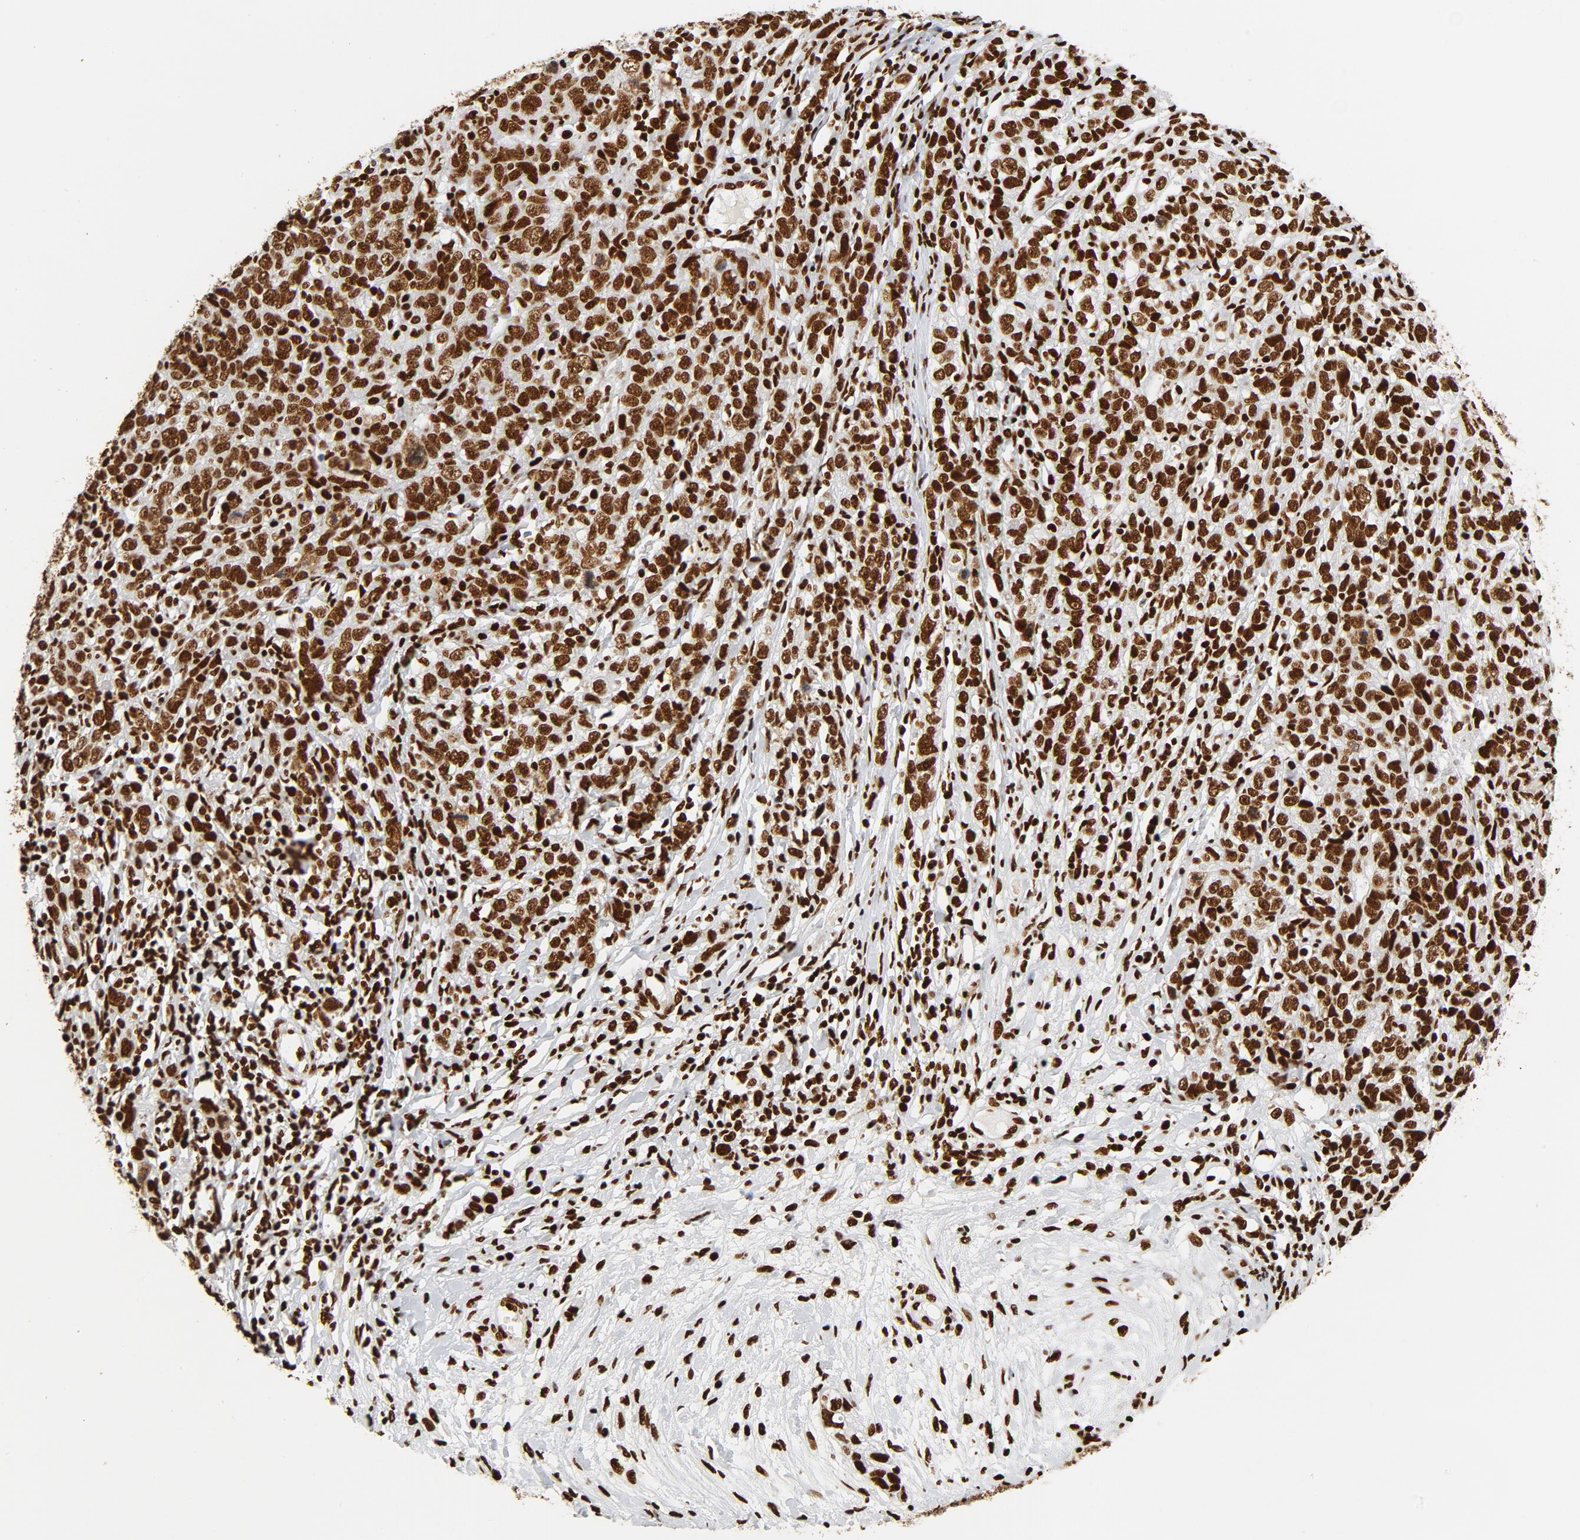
{"staining": {"intensity": "strong", "quantity": ">75%", "location": "cytoplasmic/membranous,nuclear"}, "tissue": "ovarian cancer", "cell_type": "Tumor cells", "image_type": "cancer", "snomed": [{"axis": "morphology", "description": "Cystadenocarcinoma, serous, NOS"}, {"axis": "topography", "description": "Ovary"}], "caption": "Immunohistochemistry (IHC) (DAB) staining of human ovarian cancer displays strong cytoplasmic/membranous and nuclear protein positivity in approximately >75% of tumor cells. The staining is performed using DAB (3,3'-diaminobenzidine) brown chromogen to label protein expression. The nuclei are counter-stained blue using hematoxylin.", "gene": "XRCC6", "patient": {"sex": "female", "age": 71}}